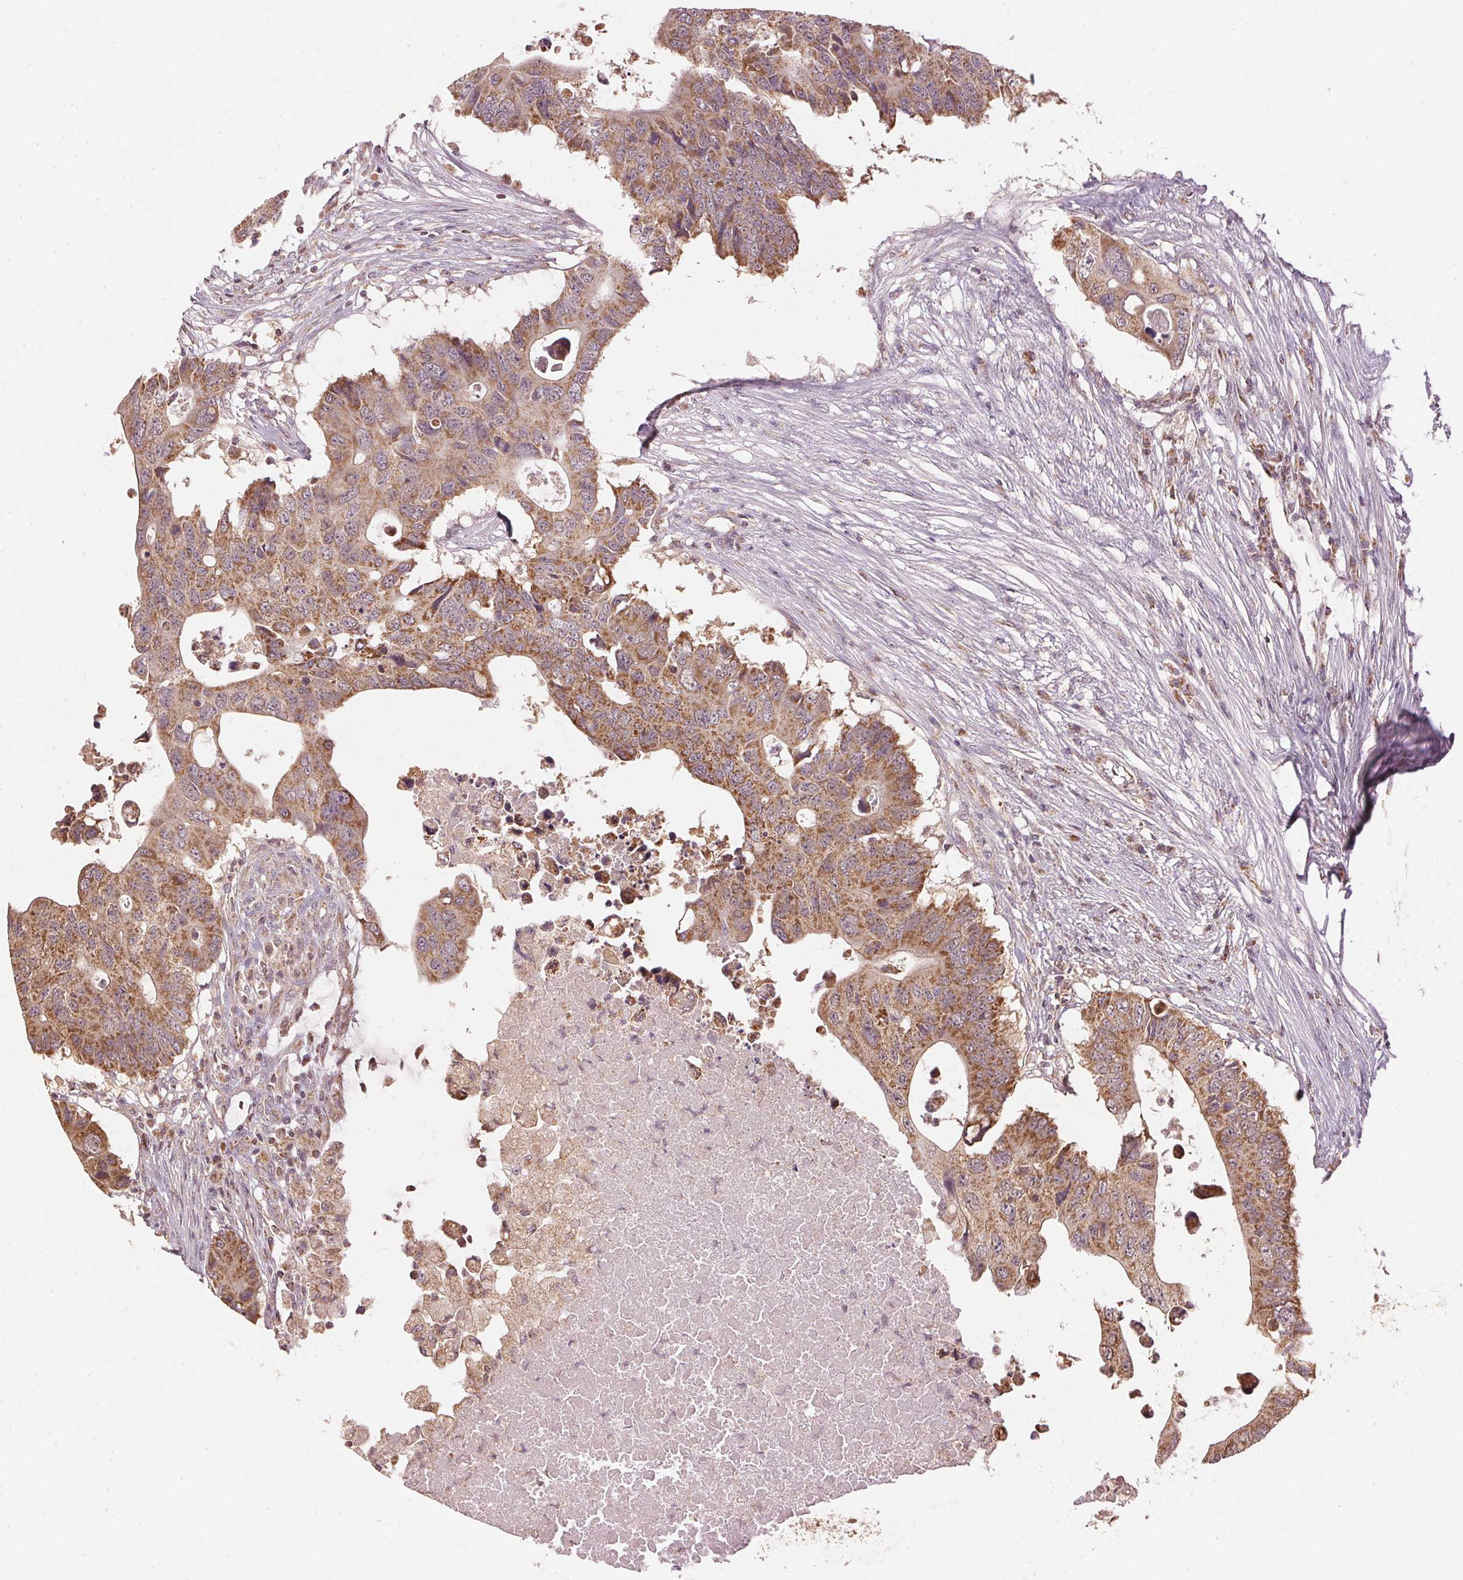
{"staining": {"intensity": "moderate", "quantity": ">75%", "location": "cytoplasmic/membranous"}, "tissue": "colorectal cancer", "cell_type": "Tumor cells", "image_type": "cancer", "snomed": [{"axis": "morphology", "description": "Adenocarcinoma, NOS"}, {"axis": "topography", "description": "Colon"}], "caption": "Moderate cytoplasmic/membranous staining for a protein is appreciated in about >75% of tumor cells of colorectal cancer (adenocarcinoma) using immunohistochemistry (IHC).", "gene": "ARHGAP6", "patient": {"sex": "male", "age": 71}}